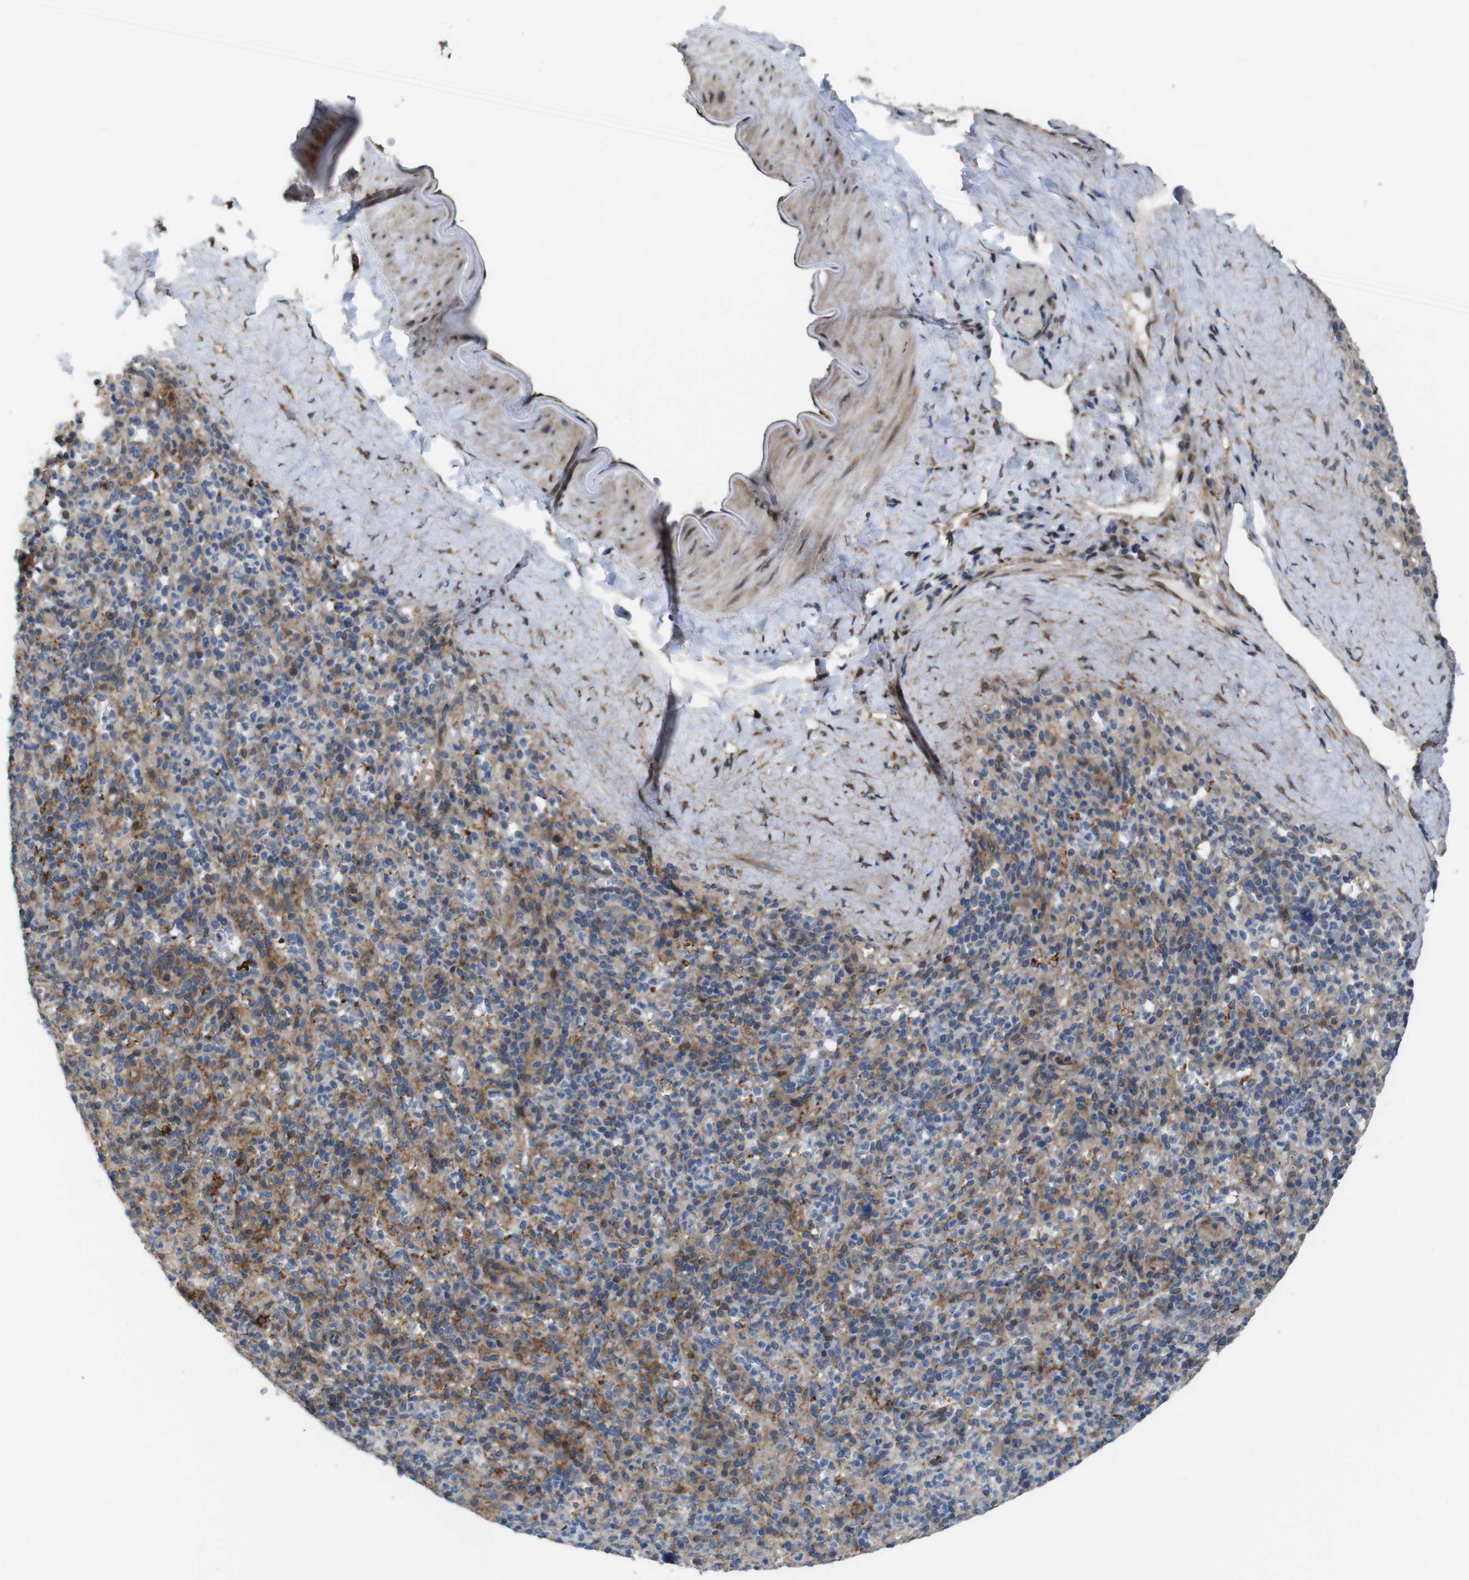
{"staining": {"intensity": "strong", "quantity": "<25%", "location": "cytoplasmic/membranous"}, "tissue": "spleen", "cell_type": "Cells in red pulp", "image_type": "normal", "snomed": [{"axis": "morphology", "description": "Normal tissue, NOS"}, {"axis": "topography", "description": "Spleen"}], "caption": "Protein analysis of unremarkable spleen demonstrates strong cytoplasmic/membranous expression in approximately <25% of cells in red pulp.", "gene": "PCOLCE2", "patient": {"sex": "male", "age": 36}}